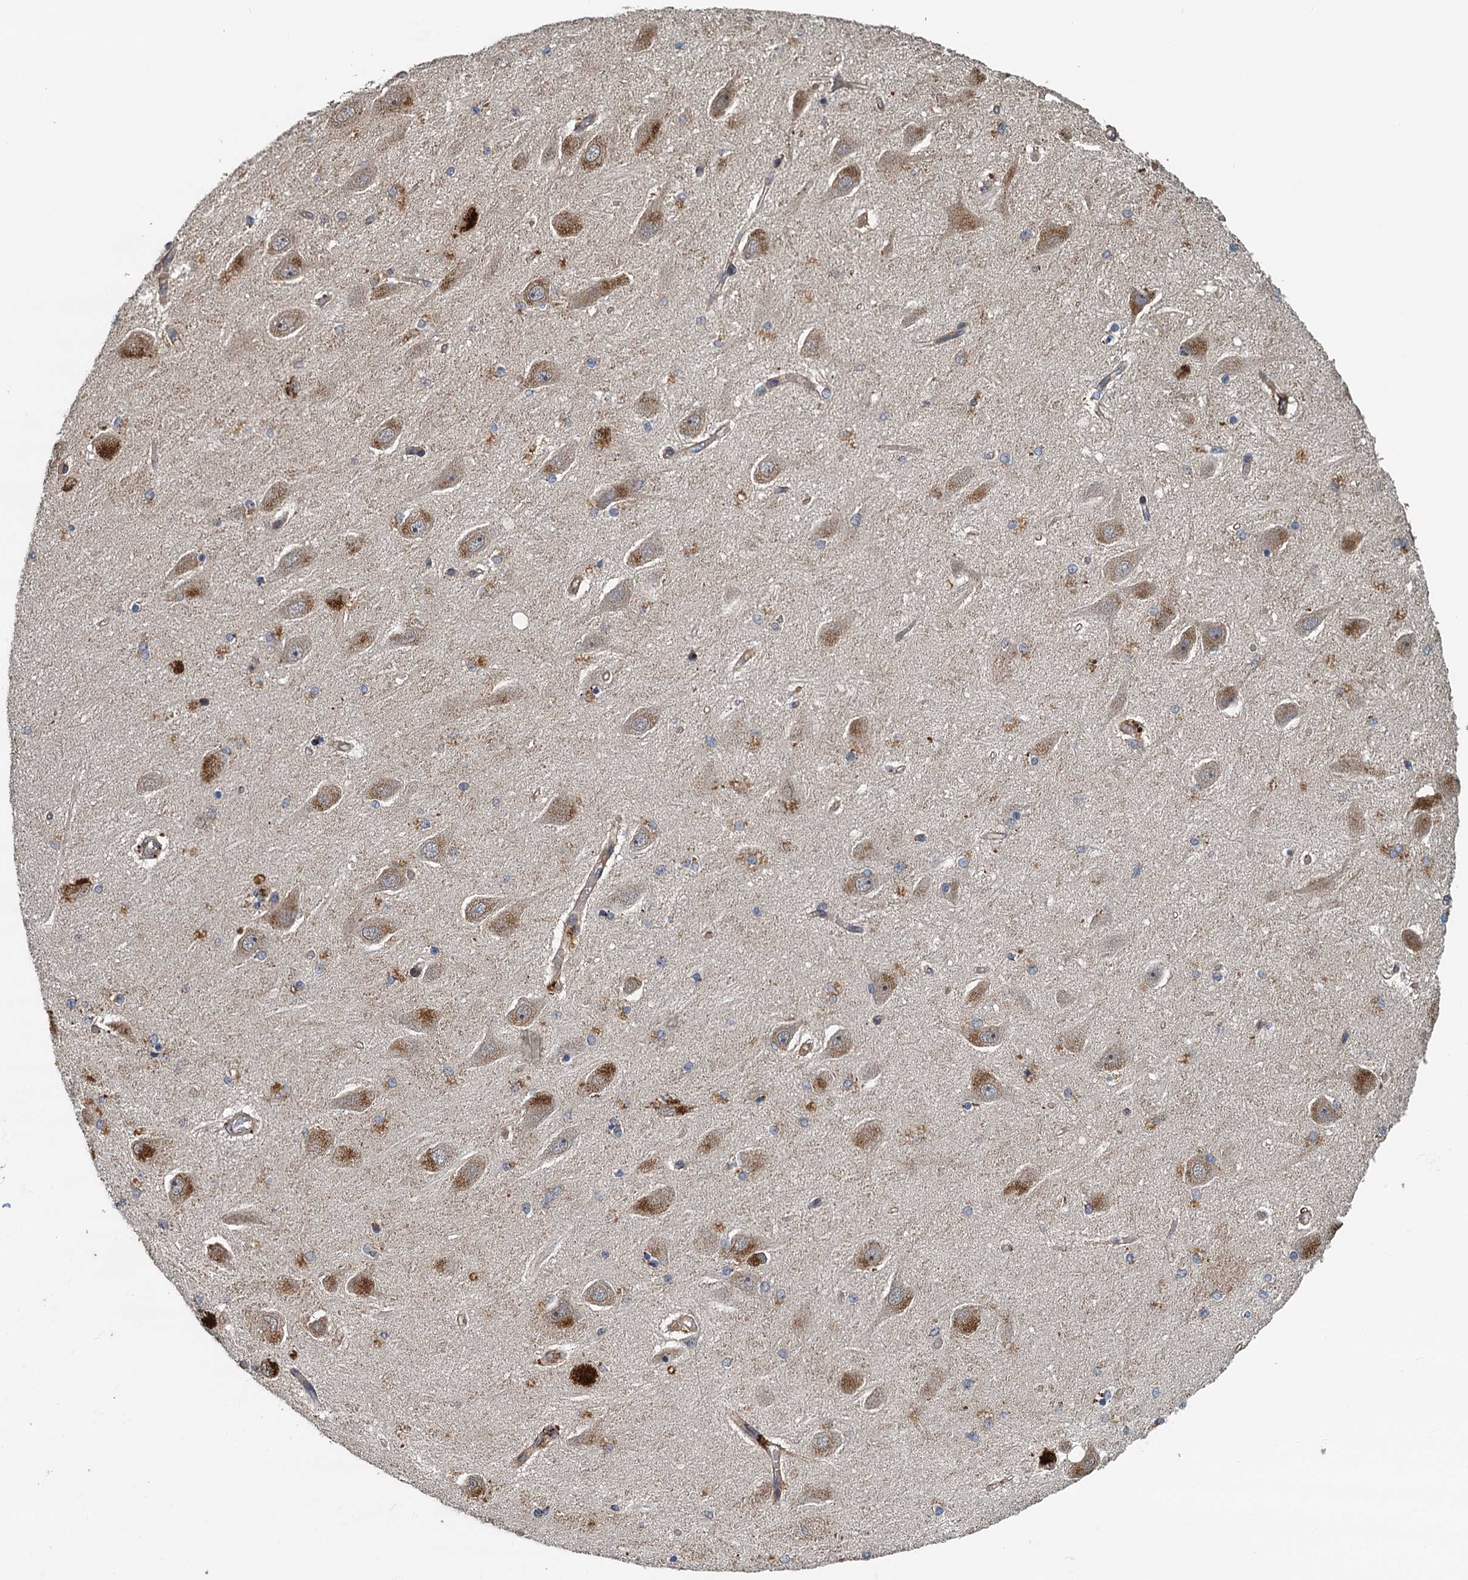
{"staining": {"intensity": "moderate", "quantity": "<25%", "location": "cytoplasmic/membranous"}, "tissue": "hippocampus", "cell_type": "Glial cells", "image_type": "normal", "snomed": [{"axis": "morphology", "description": "Normal tissue, NOS"}, {"axis": "topography", "description": "Hippocampus"}], "caption": "A low amount of moderate cytoplasmic/membranous positivity is appreciated in about <25% of glial cells in normal hippocampus.", "gene": "AGRN", "patient": {"sex": "female", "age": 54}}